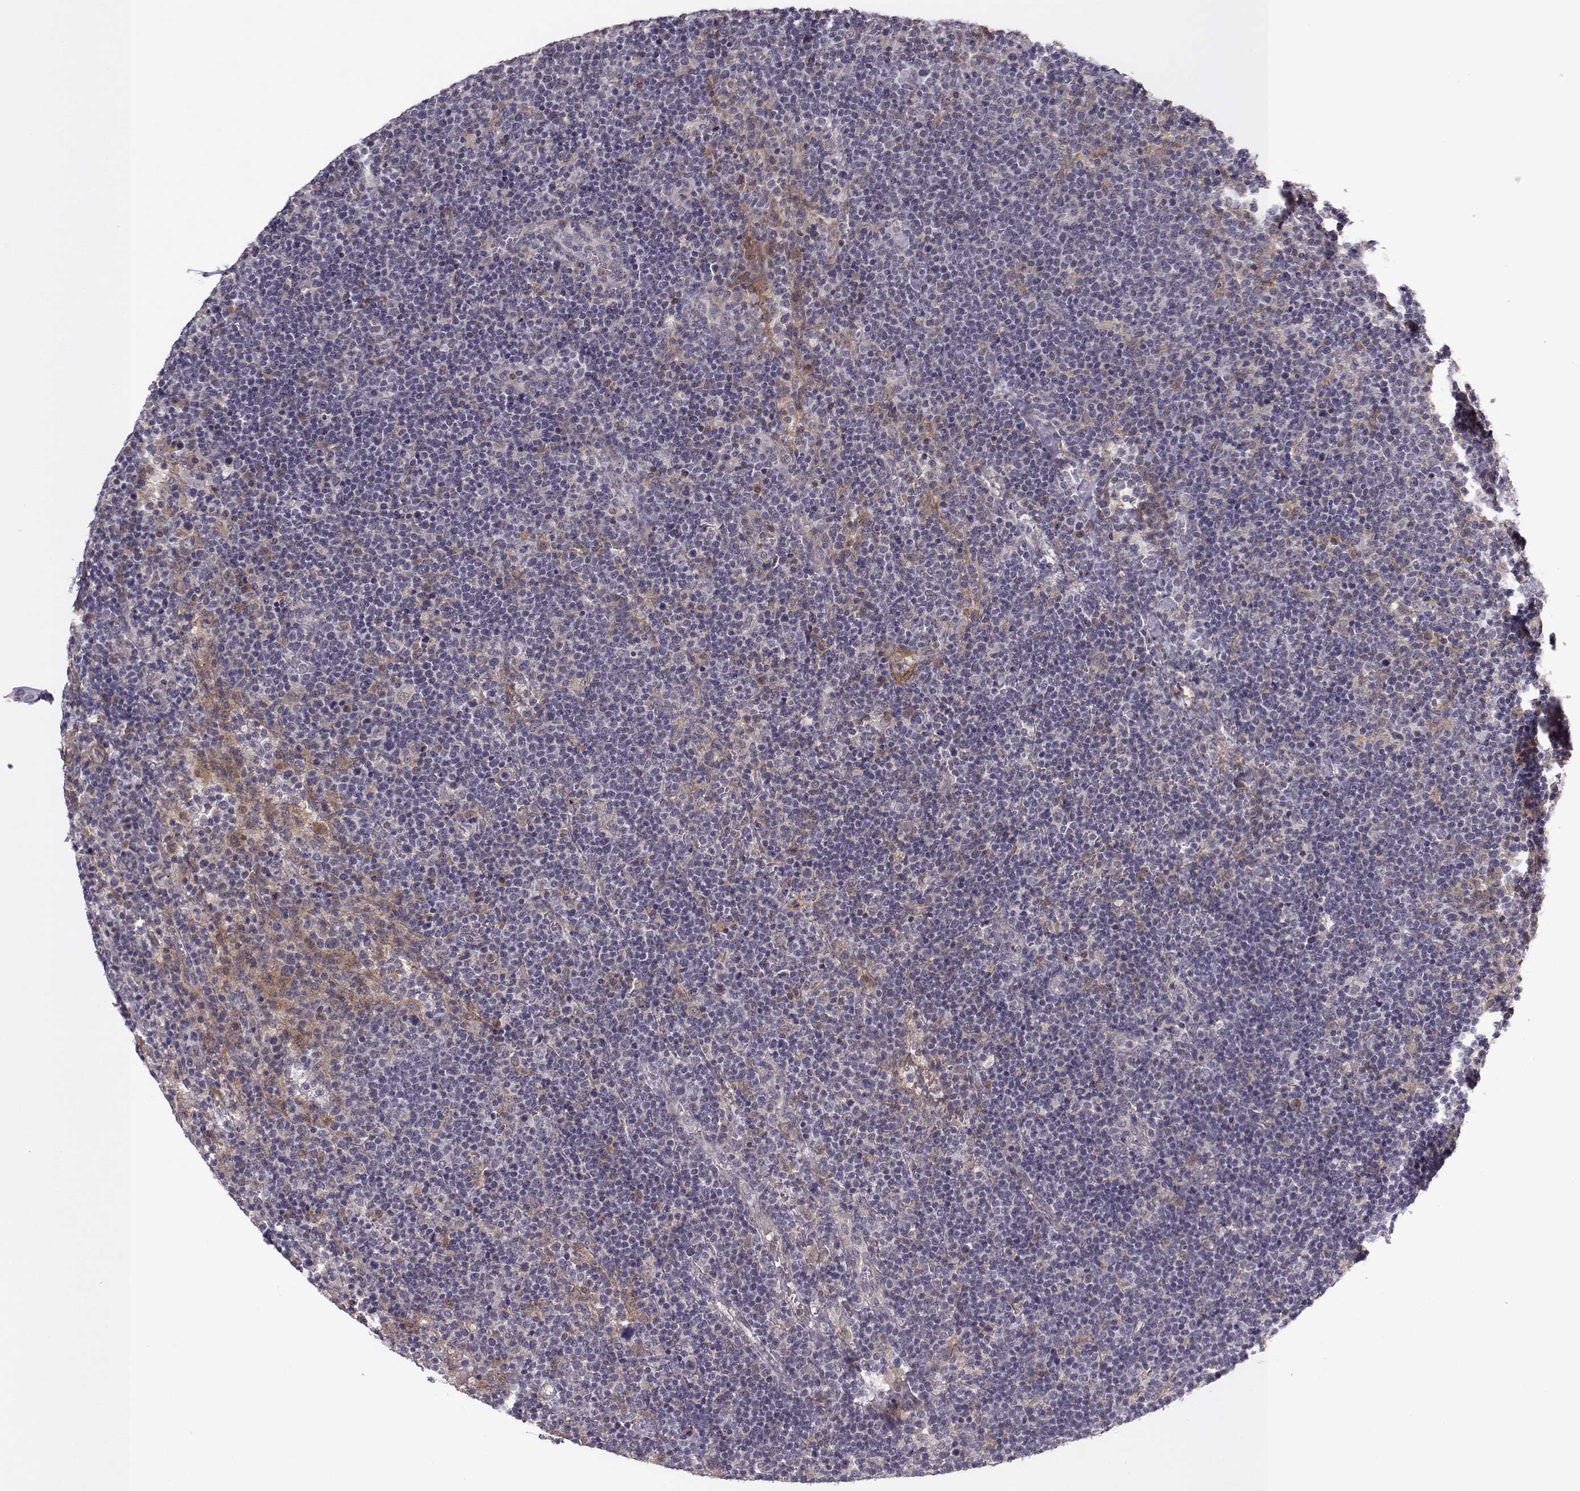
{"staining": {"intensity": "negative", "quantity": "none", "location": "none"}, "tissue": "lymphoma", "cell_type": "Tumor cells", "image_type": "cancer", "snomed": [{"axis": "morphology", "description": "Malignant lymphoma, non-Hodgkin's type, High grade"}, {"axis": "topography", "description": "Lymph node"}], "caption": "An IHC photomicrograph of malignant lymphoma, non-Hodgkin's type (high-grade) is shown. There is no staining in tumor cells of malignant lymphoma, non-Hodgkin's type (high-grade).", "gene": "PLEKHG3", "patient": {"sex": "male", "age": 61}}